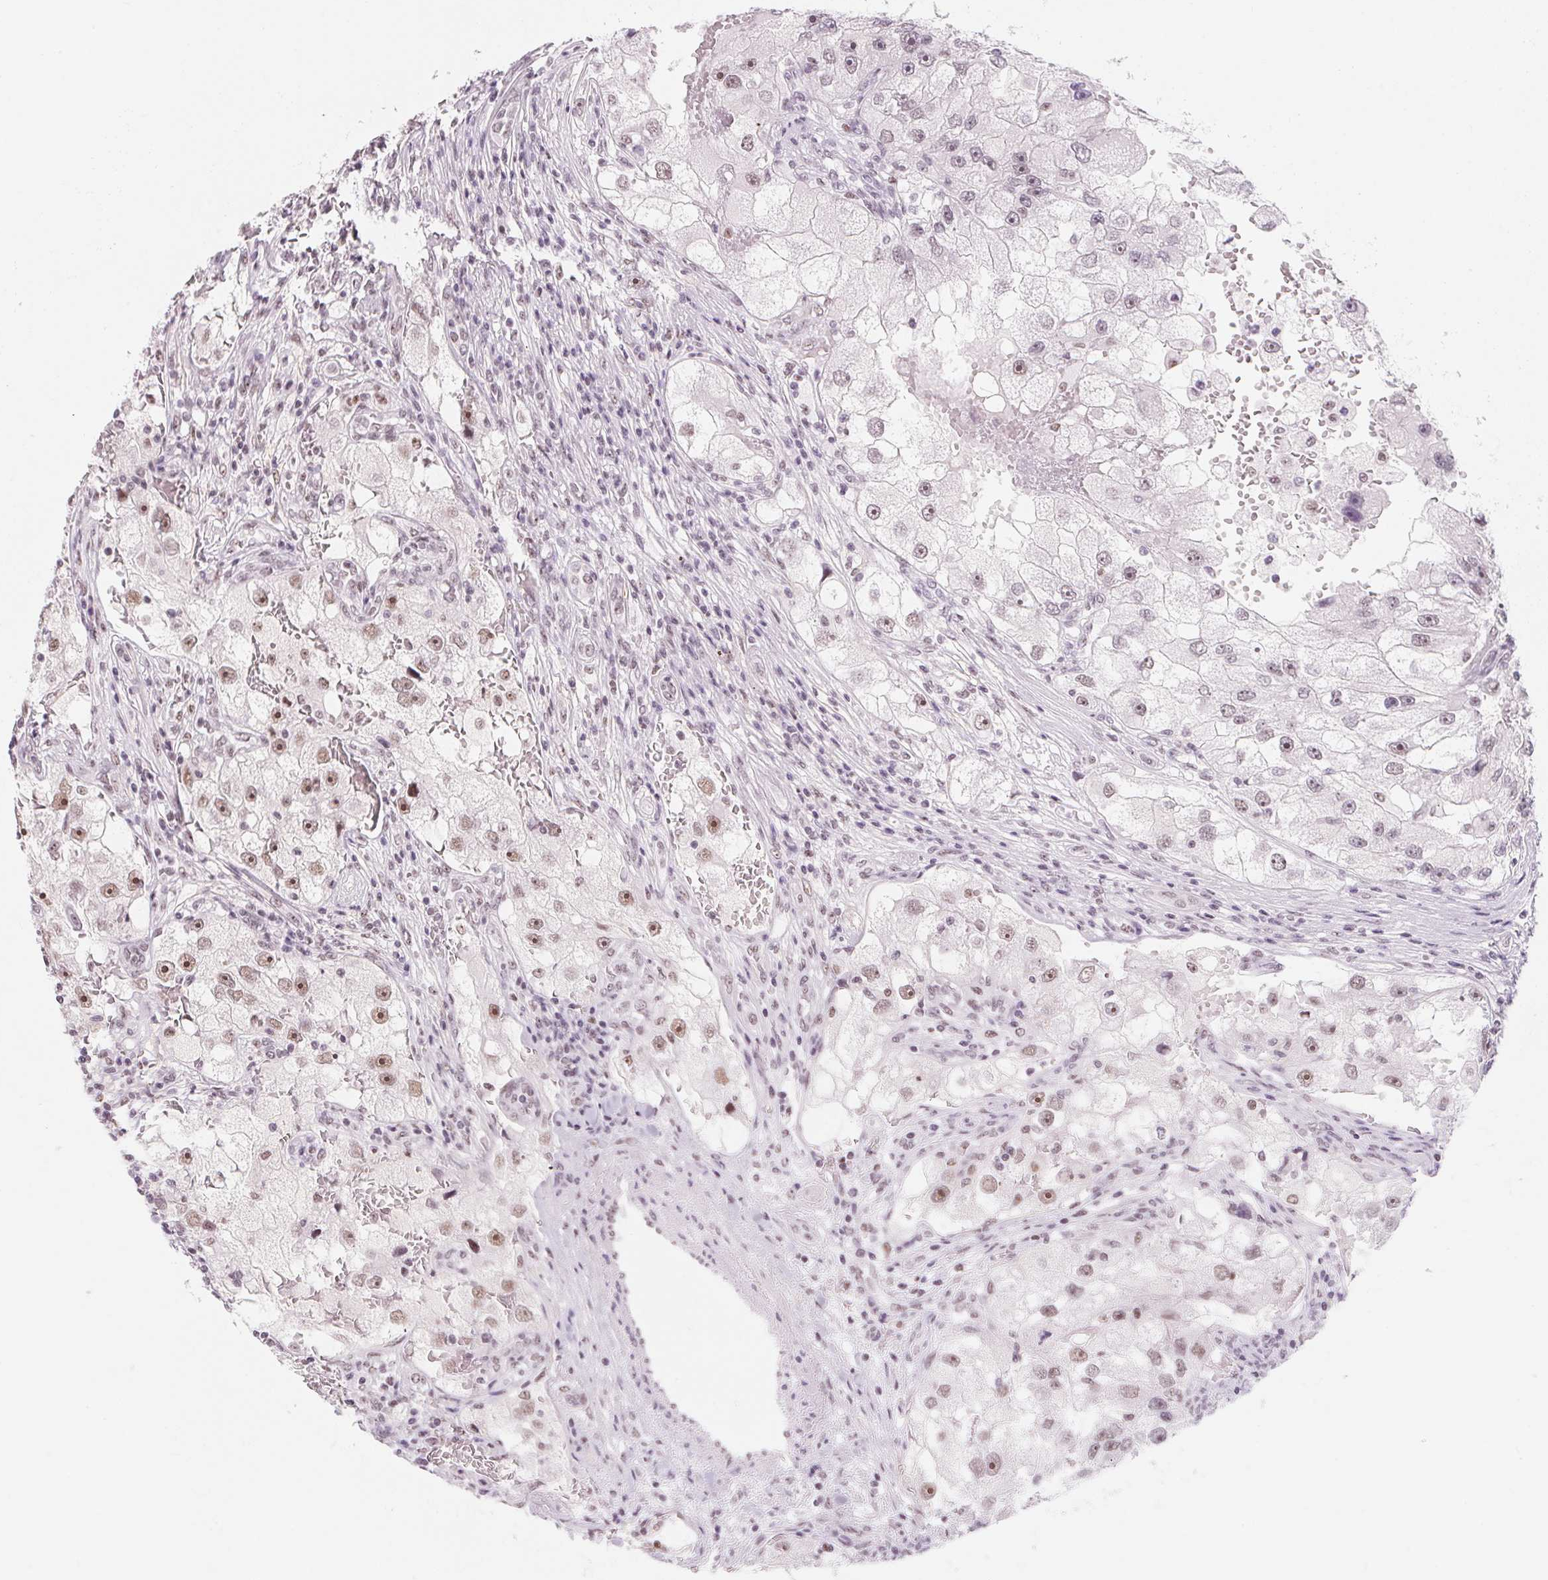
{"staining": {"intensity": "weak", "quantity": ">75%", "location": "nuclear"}, "tissue": "renal cancer", "cell_type": "Tumor cells", "image_type": "cancer", "snomed": [{"axis": "morphology", "description": "Adenocarcinoma, NOS"}, {"axis": "topography", "description": "Kidney"}], "caption": "Adenocarcinoma (renal) stained for a protein (brown) displays weak nuclear positive positivity in approximately >75% of tumor cells.", "gene": "ZIC4", "patient": {"sex": "male", "age": 63}}